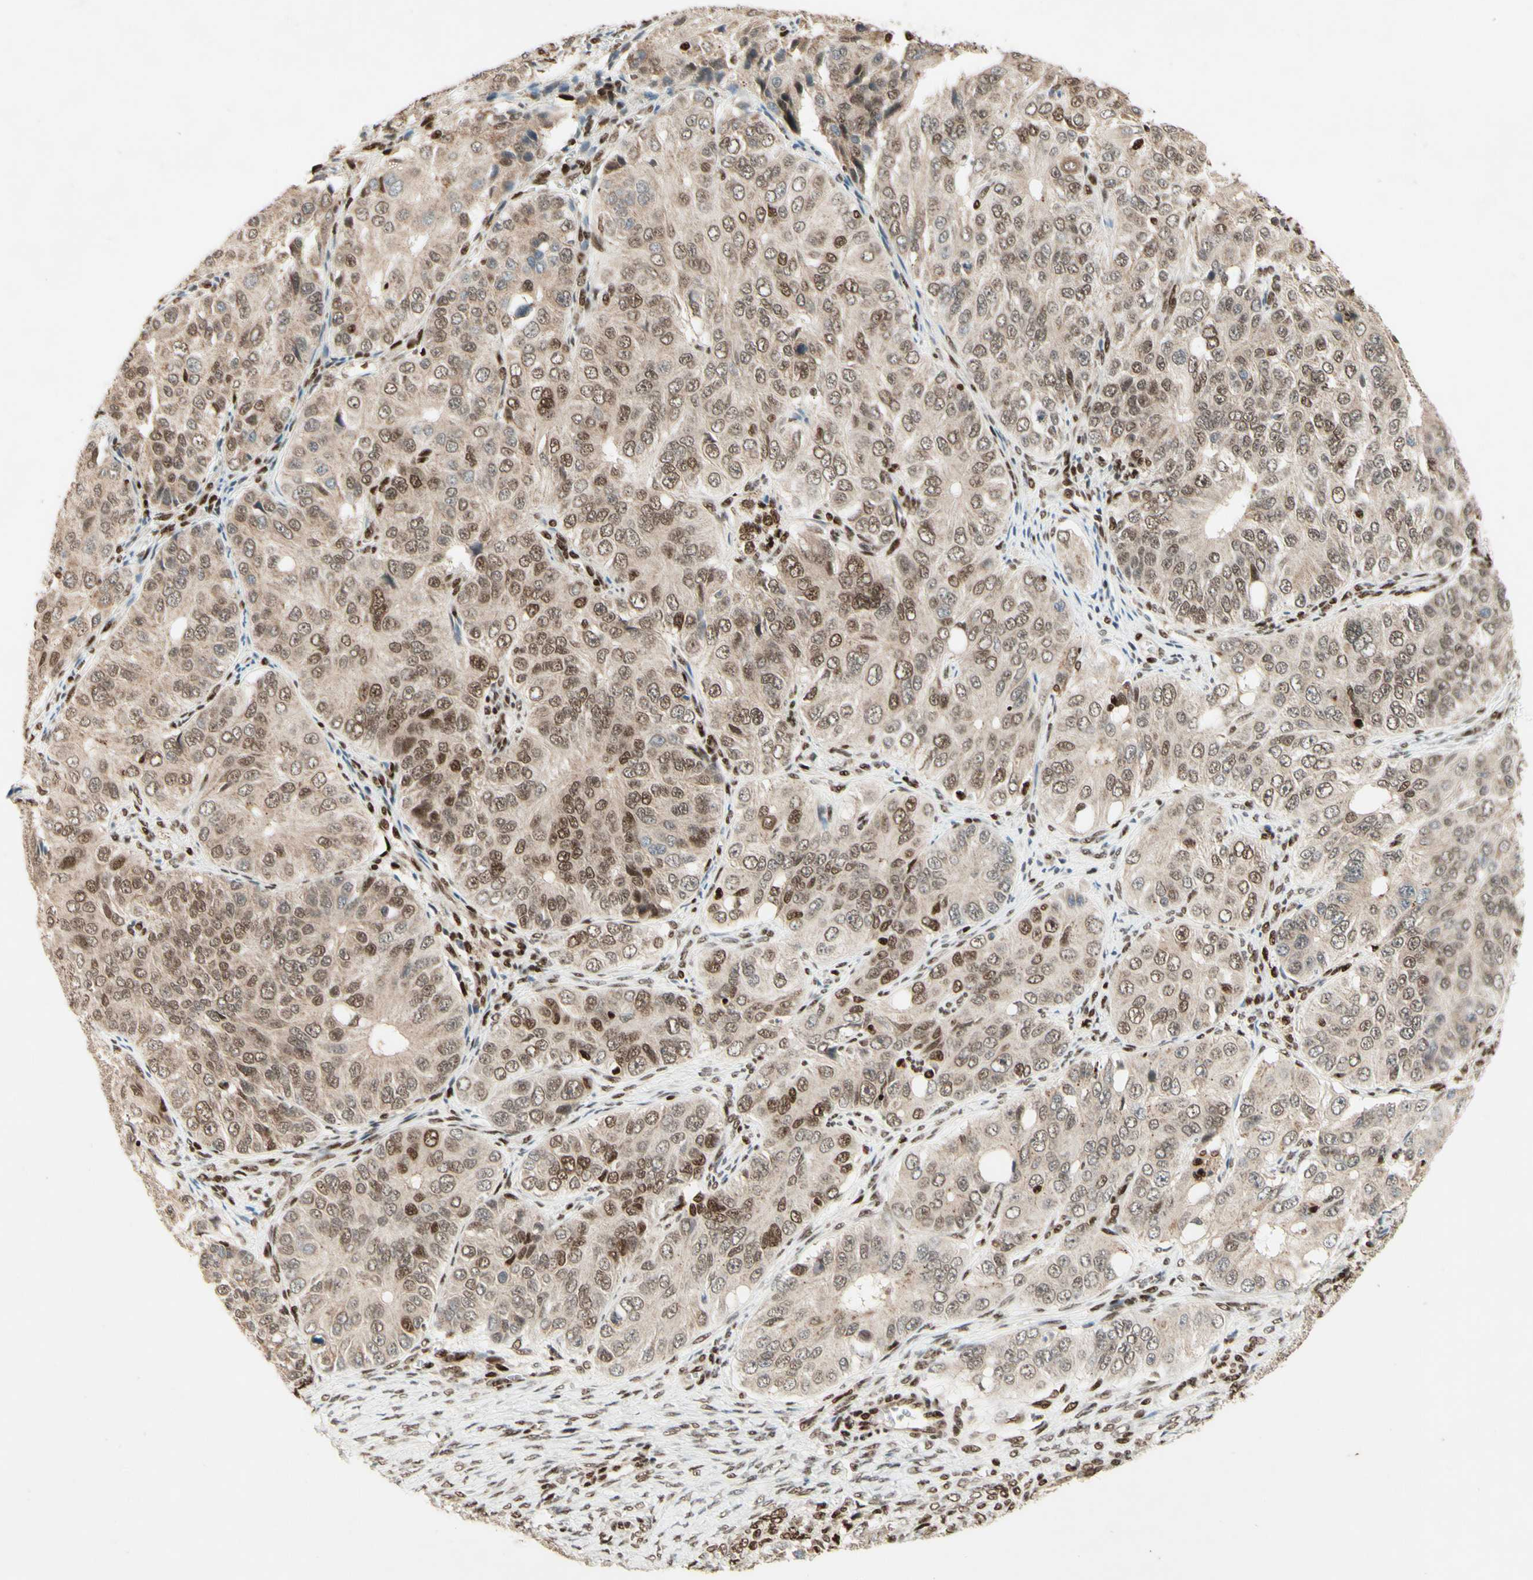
{"staining": {"intensity": "weak", "quantity": "25%-75%", "location": "cytoplasmic/membranous,nuclear"}, "tissue": "ovarian cancer", "cell_type": "Tumor cells", "image_type": "cancer", "snomed": [{"axis": "morphology", "description": "Carcinoma, endometroid"}, {"axis": "topography", "description": "Ovary"}], "caption": "Immunohistochemistry (DAB) staining of human ovarian endometroid carcinoma demonstrates weak cytoplasmic/membranous and nuclear protein staining in about 25%-75% of tumor cells.", "gene": "NR3C1", "patient": {"sex": "female", "age": 51}}